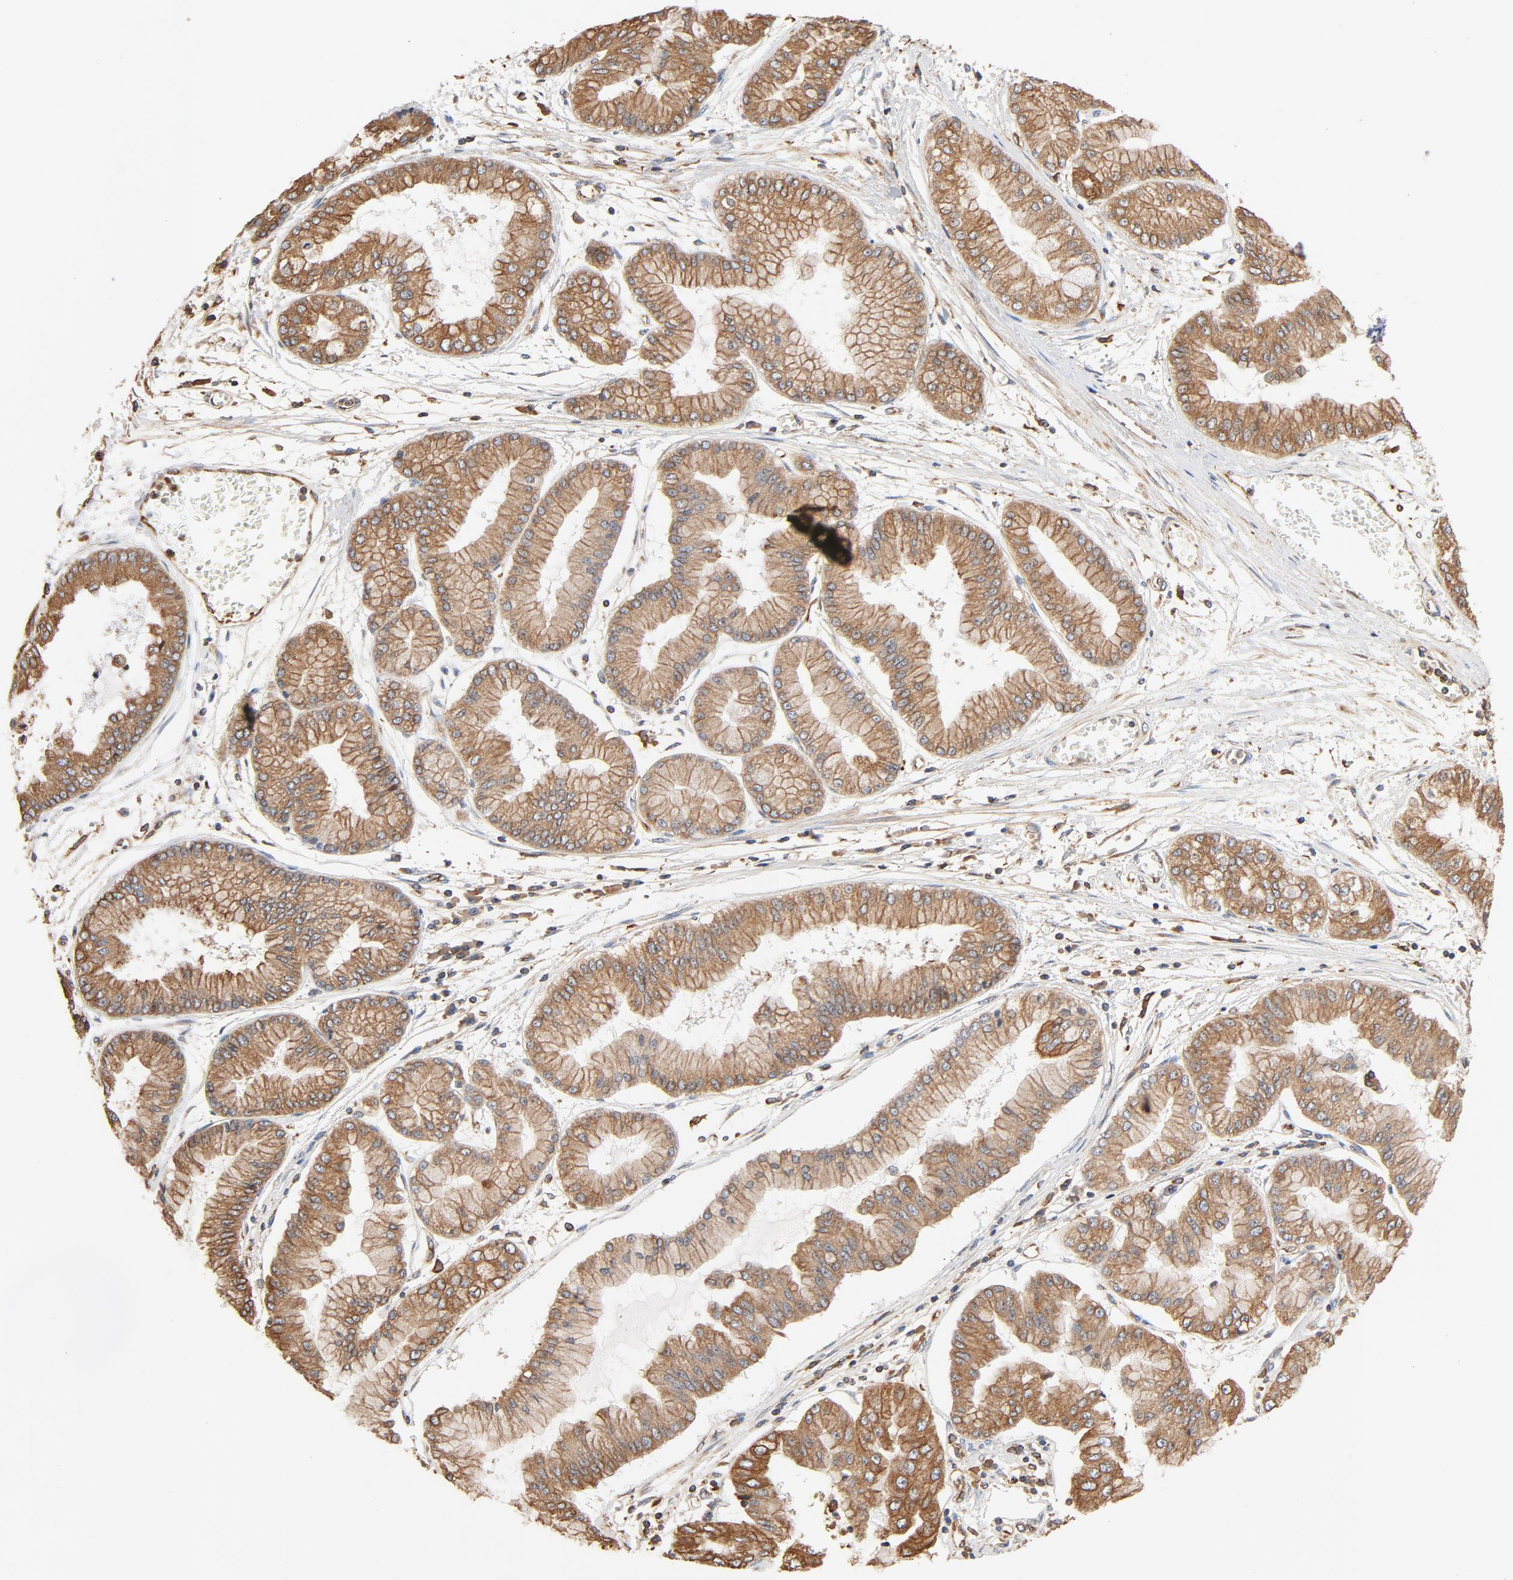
{"staining": {"intensity": "moderate", "quantity": ">75%", "location": "cytoplasmic/membranous"}, "tissue": "liver cancer", "cell_type": "Tumor cells", "image_type": "cancer", "snomed": [{"axis": "morphology", "description": "Cholangiocarcinoma"}, {"axis": "topography", "description": "Liver"}], "caption": "This is a histology image of immunohistochemistry staining of liver cholangiocarcinoma, which shows moderate positivity in the cytoplasmic/membranous of tumor cells.", "gene": "BCAP31", "patient": {"sex": "female", "age": 79}}